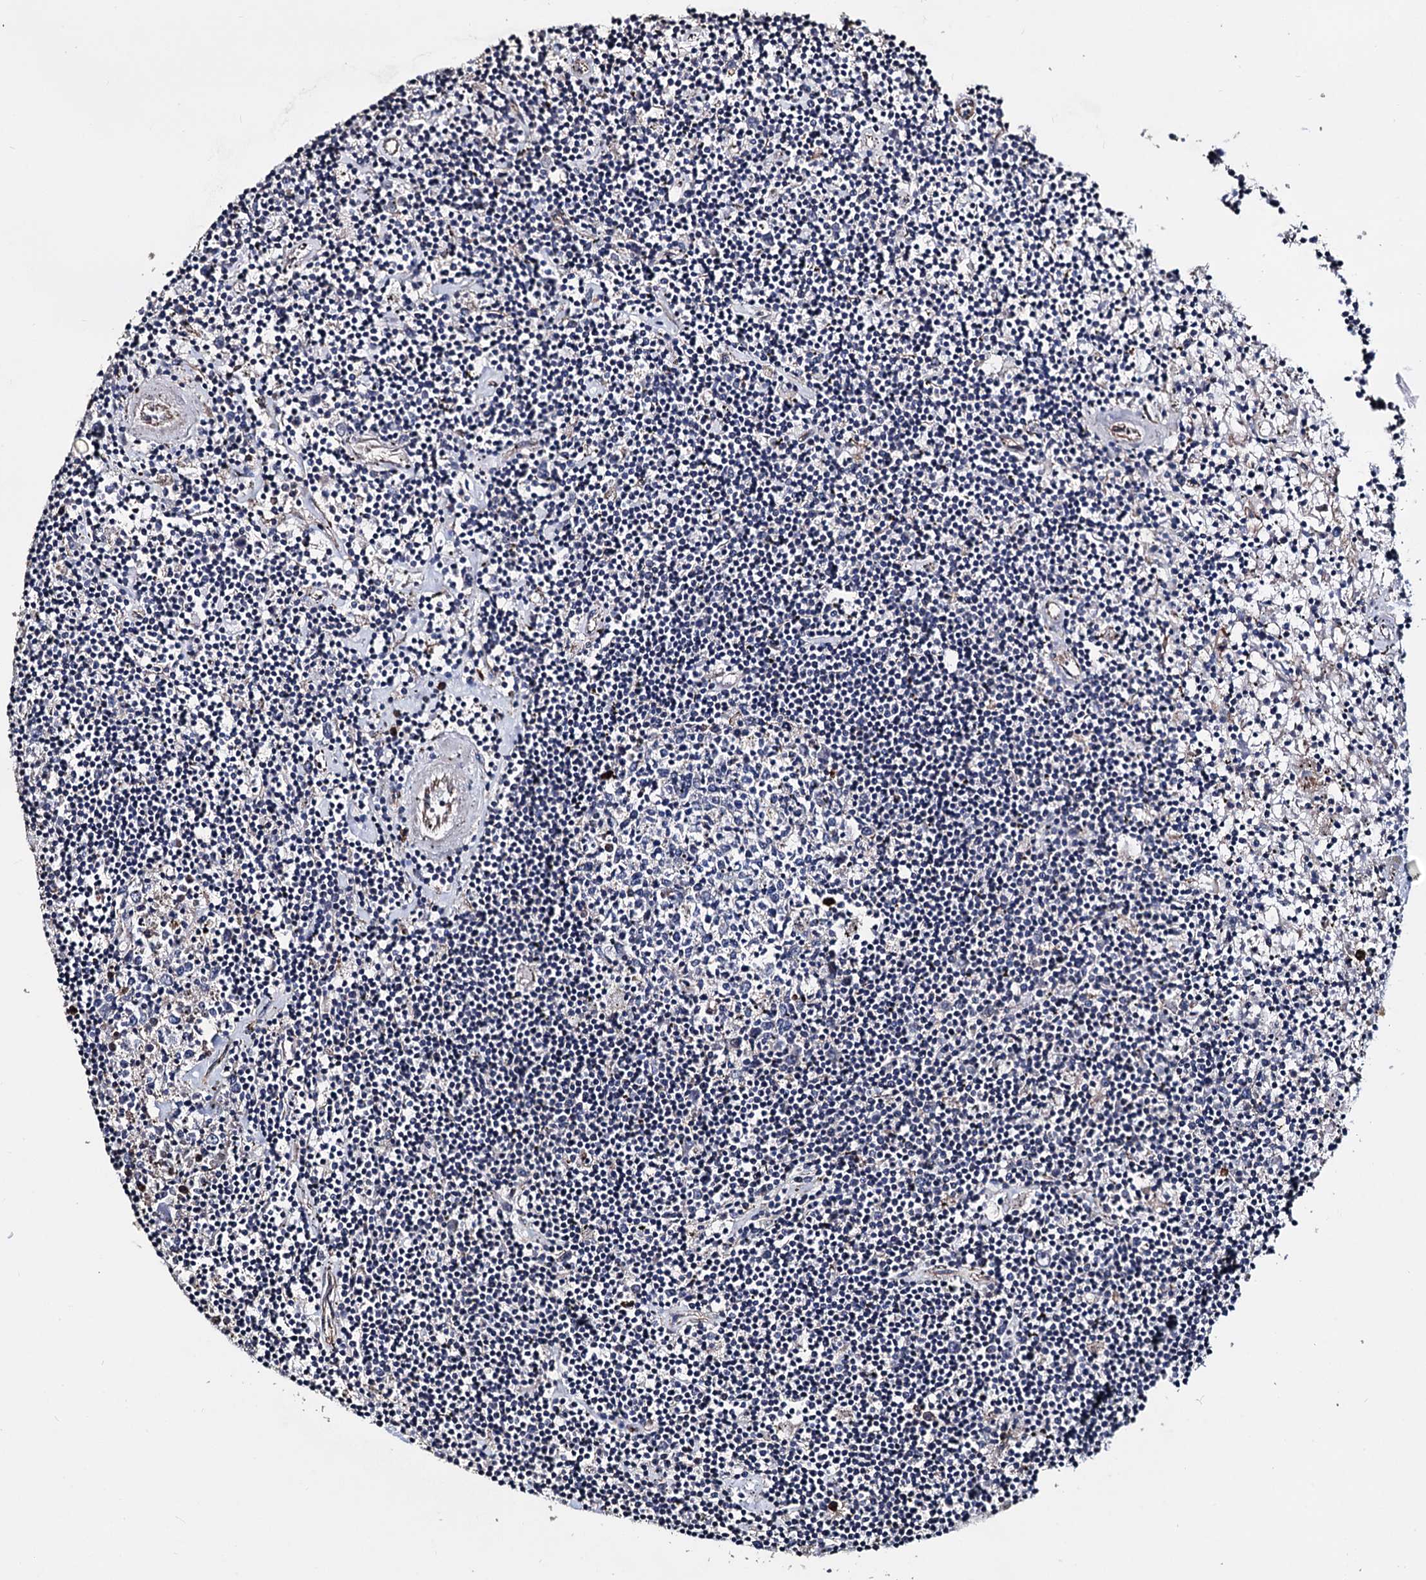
{"staining": {"intensity": "negative", "quantity": "none", "location": "none"}, "tissue": "lymphoma", "cell_type": "Tumor cells", "image_type": "cancer", "snomed": [{"axis": "morphology", "description": "Malignant lymphoma, non-Hodgkin's type, Low grade"}, {"axis": "topography", "description": "Spleen"}], "caption": "High power microscopy photomicrograph of an immunohistochemistry (IHC) photomicrograph of lymphoma, revealing no significant positivity in tumor cells.", "gene": "AKAP11", "patient": {"sex": "male", "age": 76}}